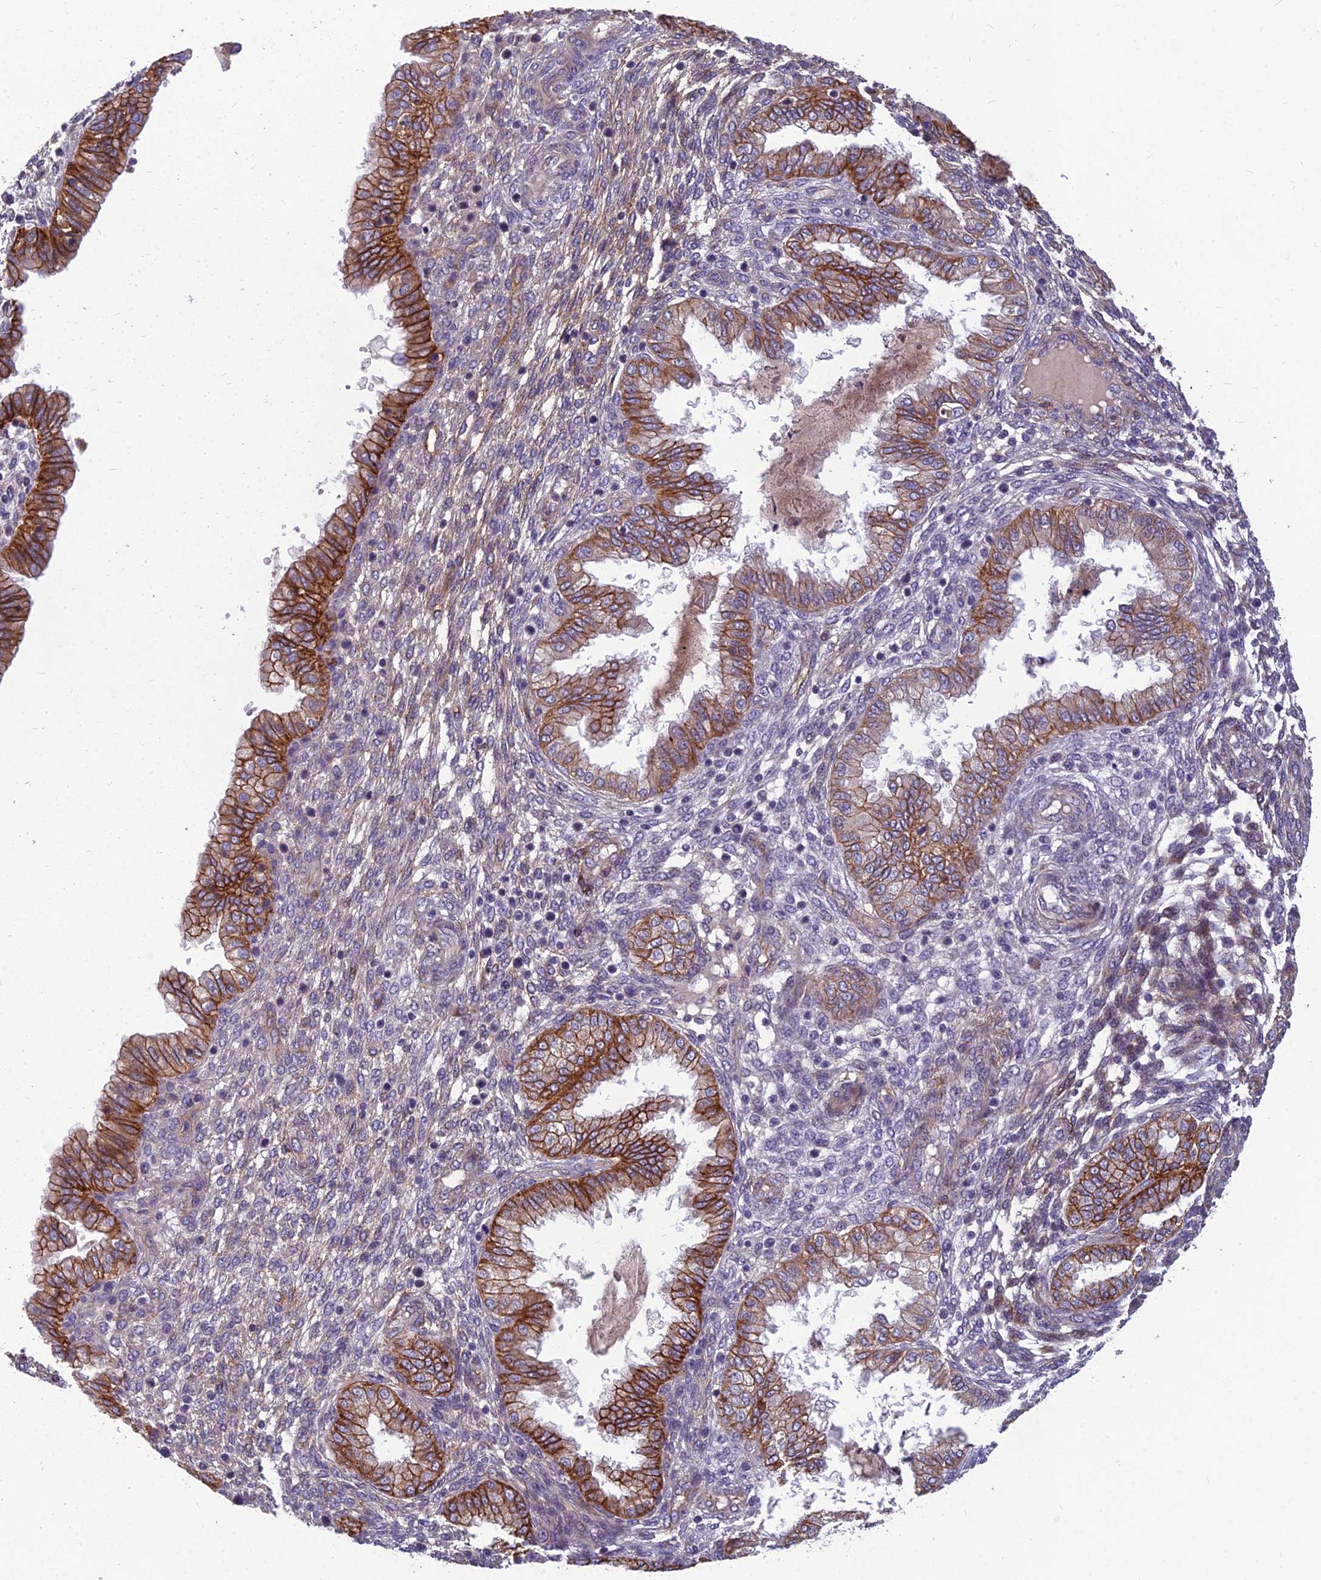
{"staining": {"intensity": "negative", "quantity": "none", "location": "none"}, "tissue": "endometrium", "cell_type": "Cells in endometrial stroma", "image_type": "normal", "snomed": [{"axis": "morphology", "description": "Normal tissue, NOS"}, {"axis": "topography", "description": "Endometrium"}], "caption": "Immunohistochemical staining of benign endometrium displays no significant positivity in cells in endometrial stroma.", "gene": "TSPAN15", "patient": {"sex": "female", "age": 33}}